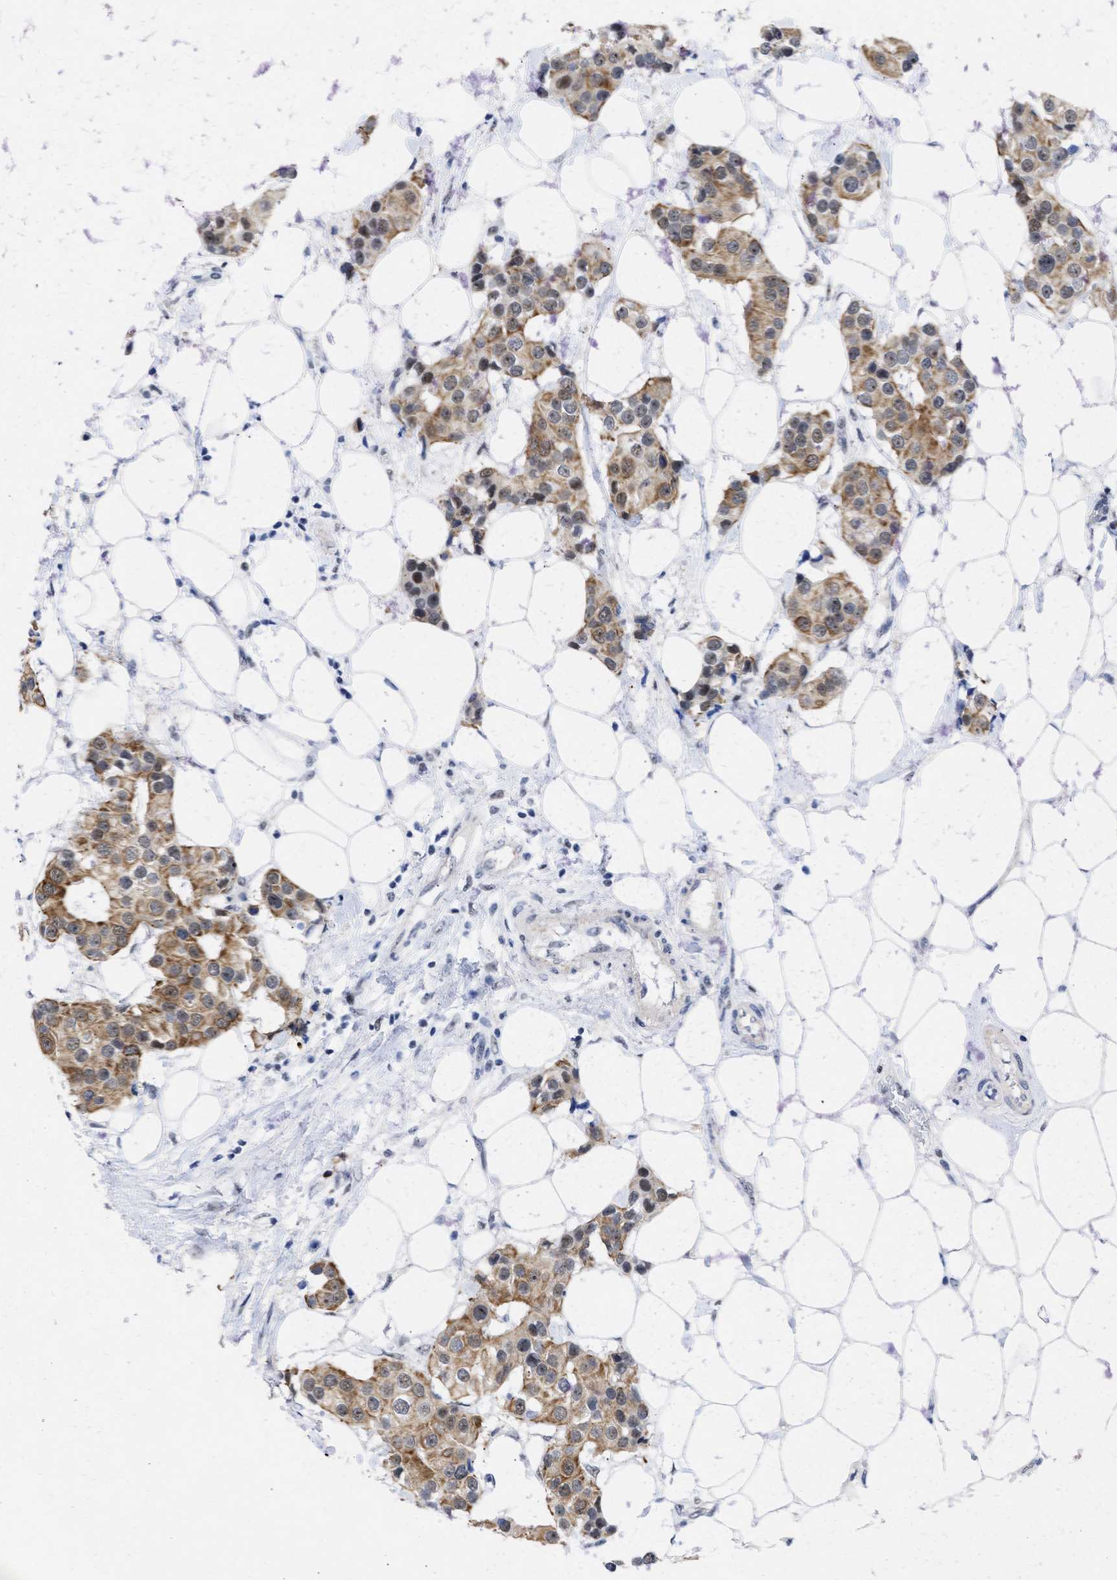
{"staining": {"intensity": "moderate", "quantity": ">75%", "location": "cytoplasmic/membranous,nuclear"}, "tissue": "breast cancer", "cell_type": "Tumor cells", "image_type": "cancer", "snomed": [{"axis": "morphology", "description": "Normal tissue, NOS"}, {"axis": "morphology", "description": "Duct carcinoma"}, {"axis": "topography", "description": "Breast"}], "caption": "IHC of breast cancer displays medium levels of moderate cytoplasmic/membranous and nuclear staining in about >75% of tumor cells.", "gene": "DDX41", "patient": {"sex": "female", "age": 39}}